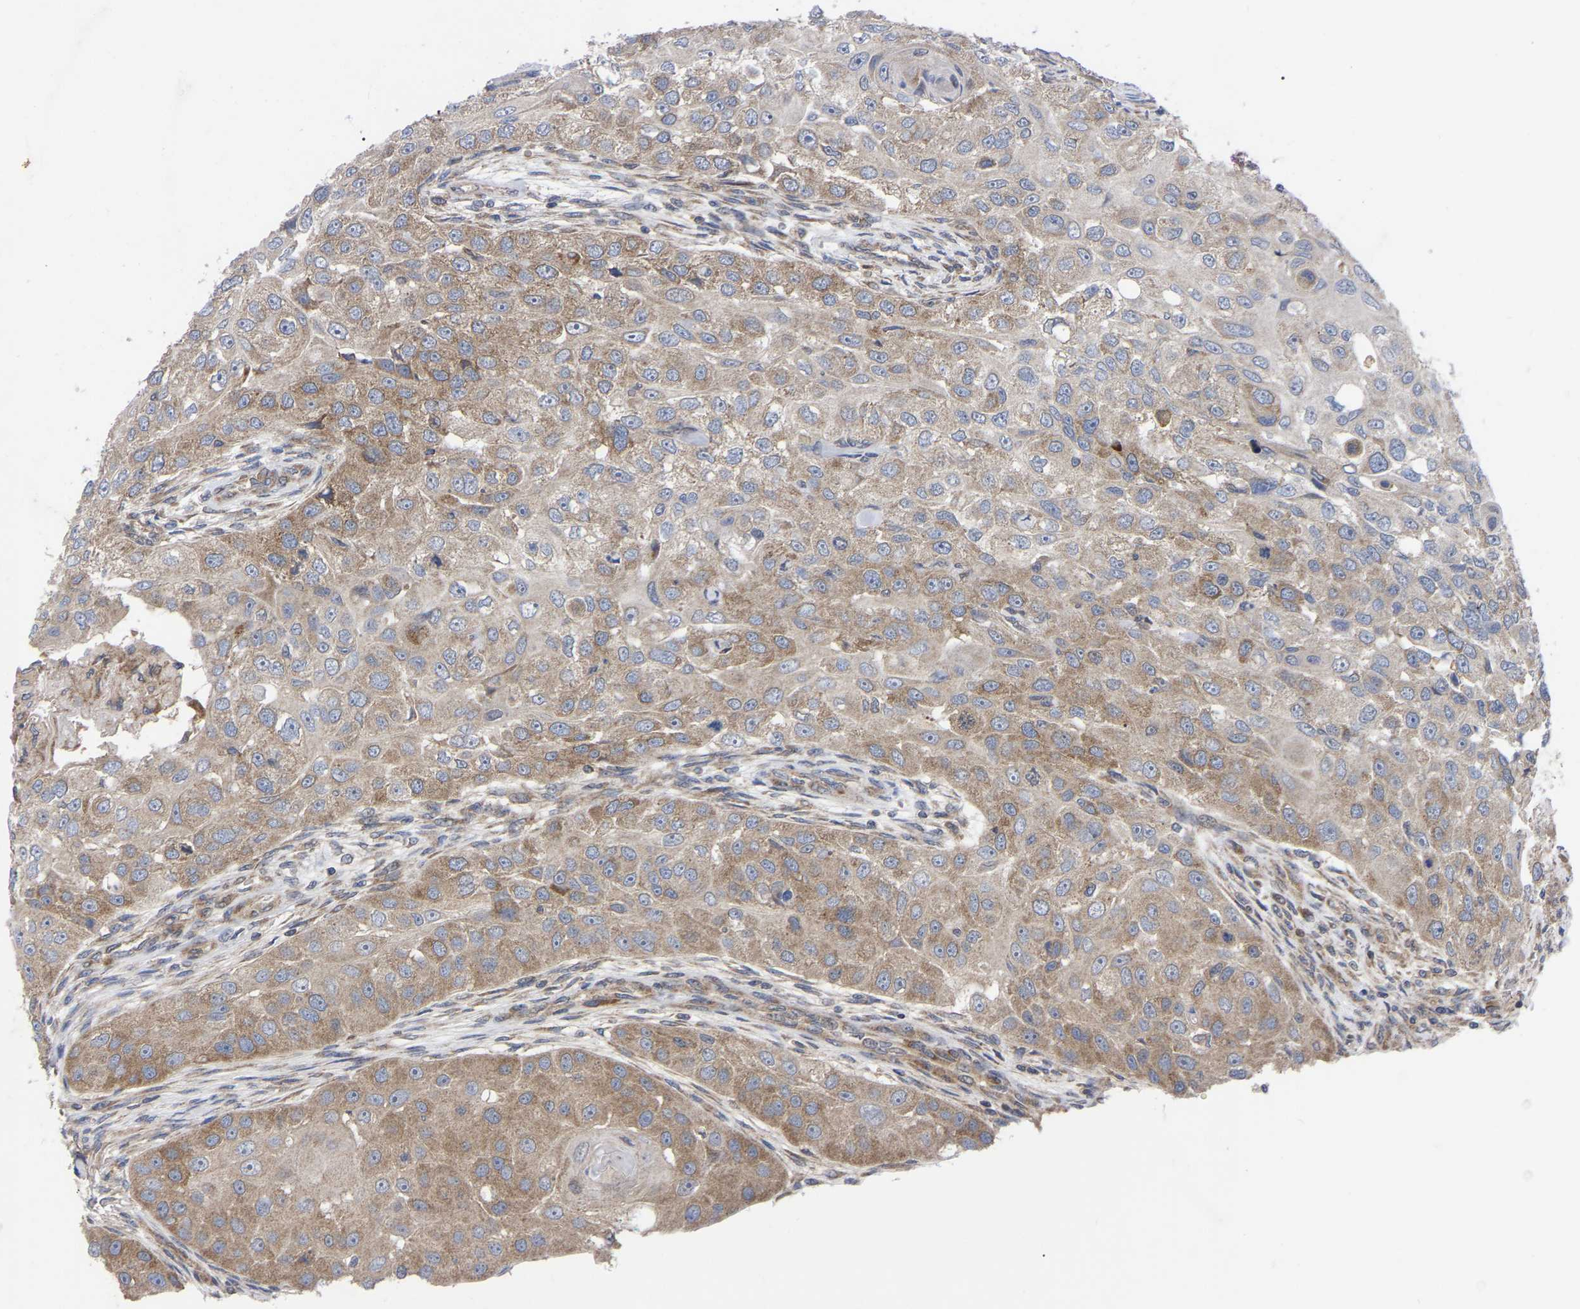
{"staining": {"intensity": "moderate", "quantity": "25%-75%", "location": "cytoplasmic/membranous"}, "tissue": "head and neck cancer", "cell_type": "Tumor cells", "image_type": "cancer", "snomed": [{"axis": "morphology", "description": "Normal tissue, NOS"}, {"axis": "morphology", "description": "Squamous cell carcinoma, NOS"}, {"axis": "topography", "description": "Skeletal muscle"}, {"axis": "topography", "description": "Head-Neck"}], "caption": "A medium amount of moderate cytoplasmic/membranous staining is present in about 25%-75% of tumor cells in head and neck cancer (squamous cell carcinoma) tissue.", "gene": "TCP1", "patient": {"sex": "male", "age": 51}}